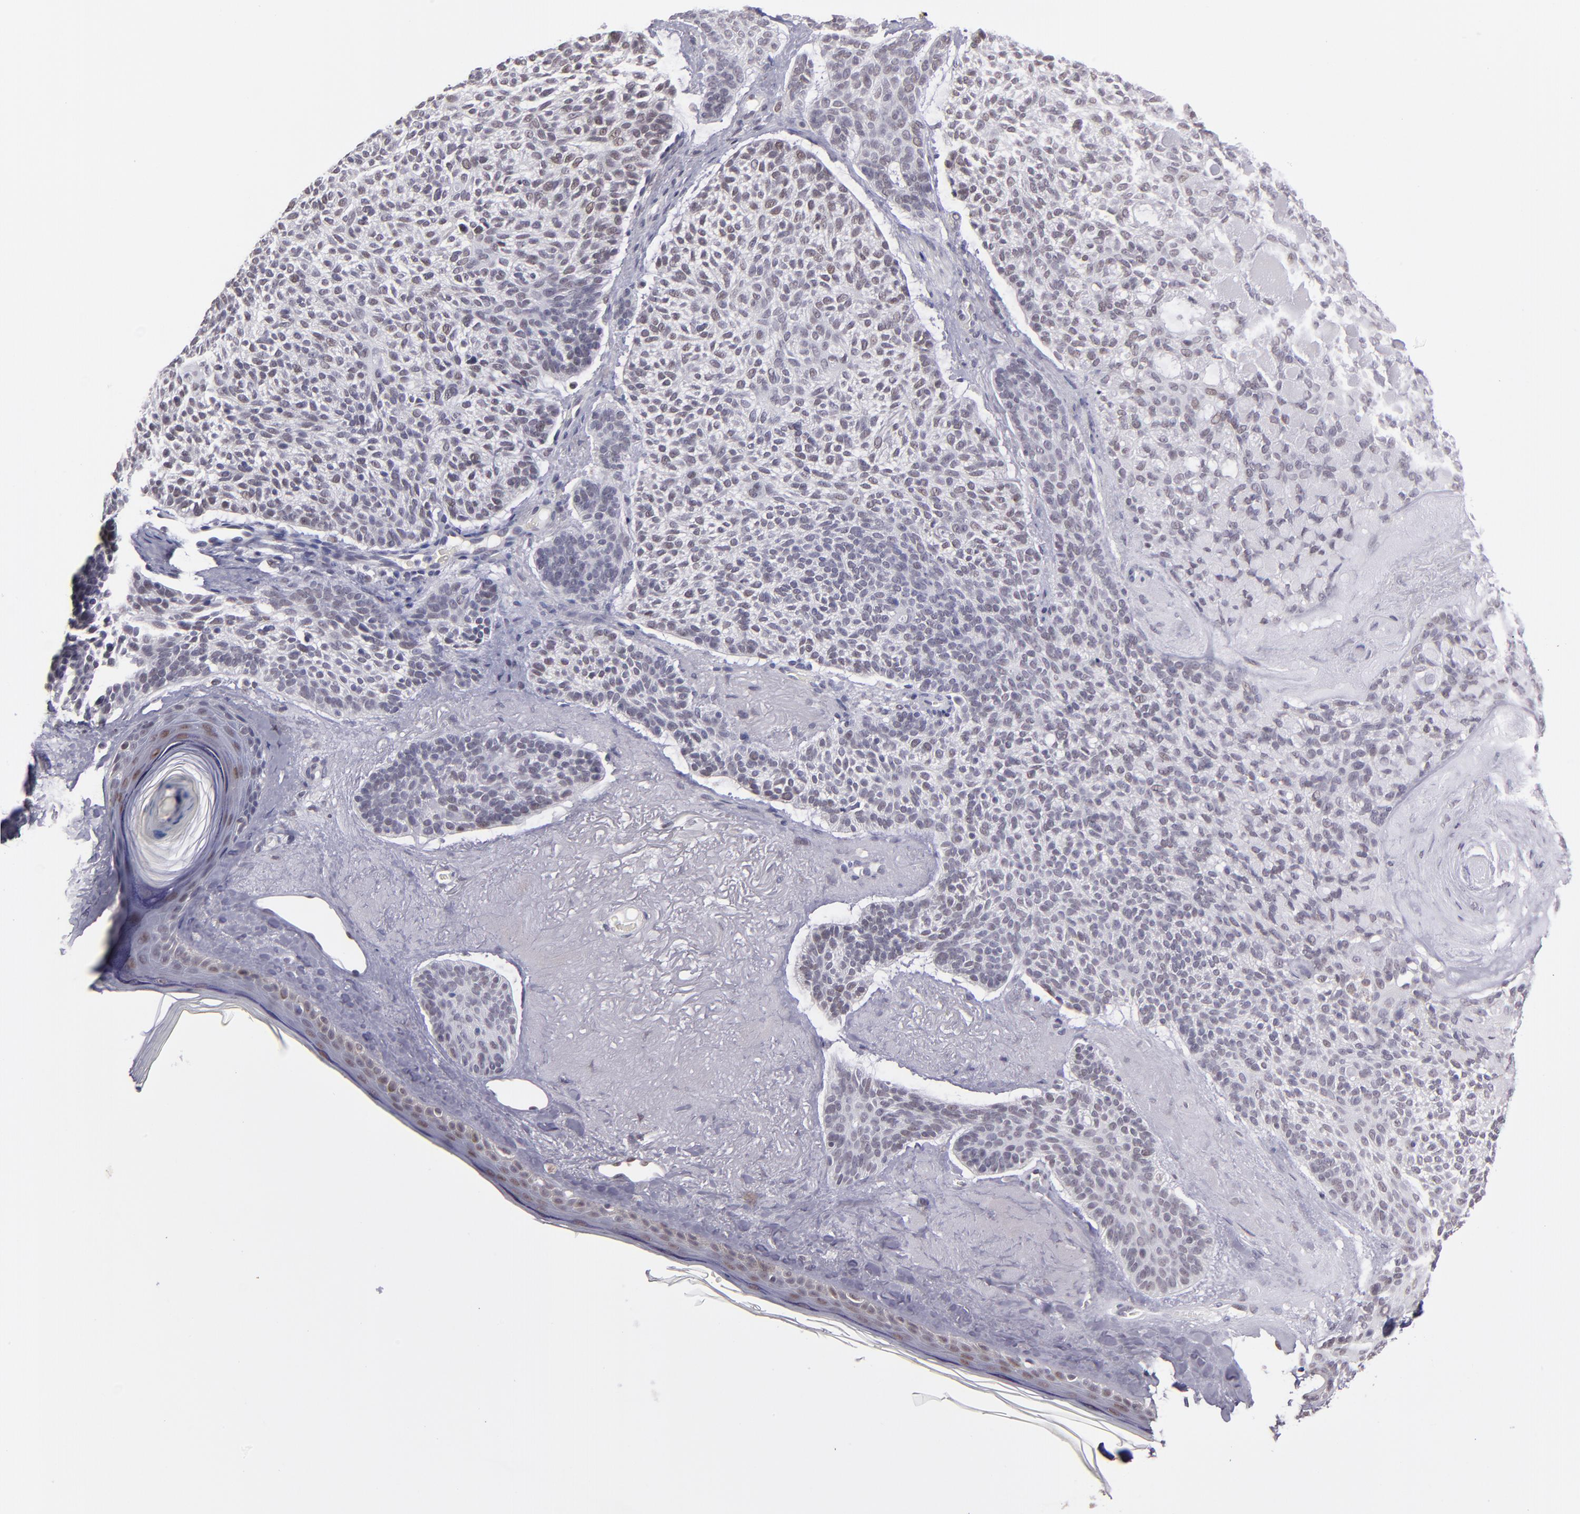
{"staining": {"intensity": "weak", "quantity": "<25%", "location": "nuclear"}, "tissue": "skin cancer", "cell_type": "Tumor cells", "image_type": "cancer", "snomed": [{"axis": "morphology", "description": "Normal tissue, NOS"}, {"axis": "morphology", "description": "Basal cell carcinoma"}, {"axis": "topography", "description": "Skin"}], "caption": "There is no significant staining in tumor cells of skin cancer.", "gene": "OTUB2", "patient": {"sex": "female", "age": 70}}